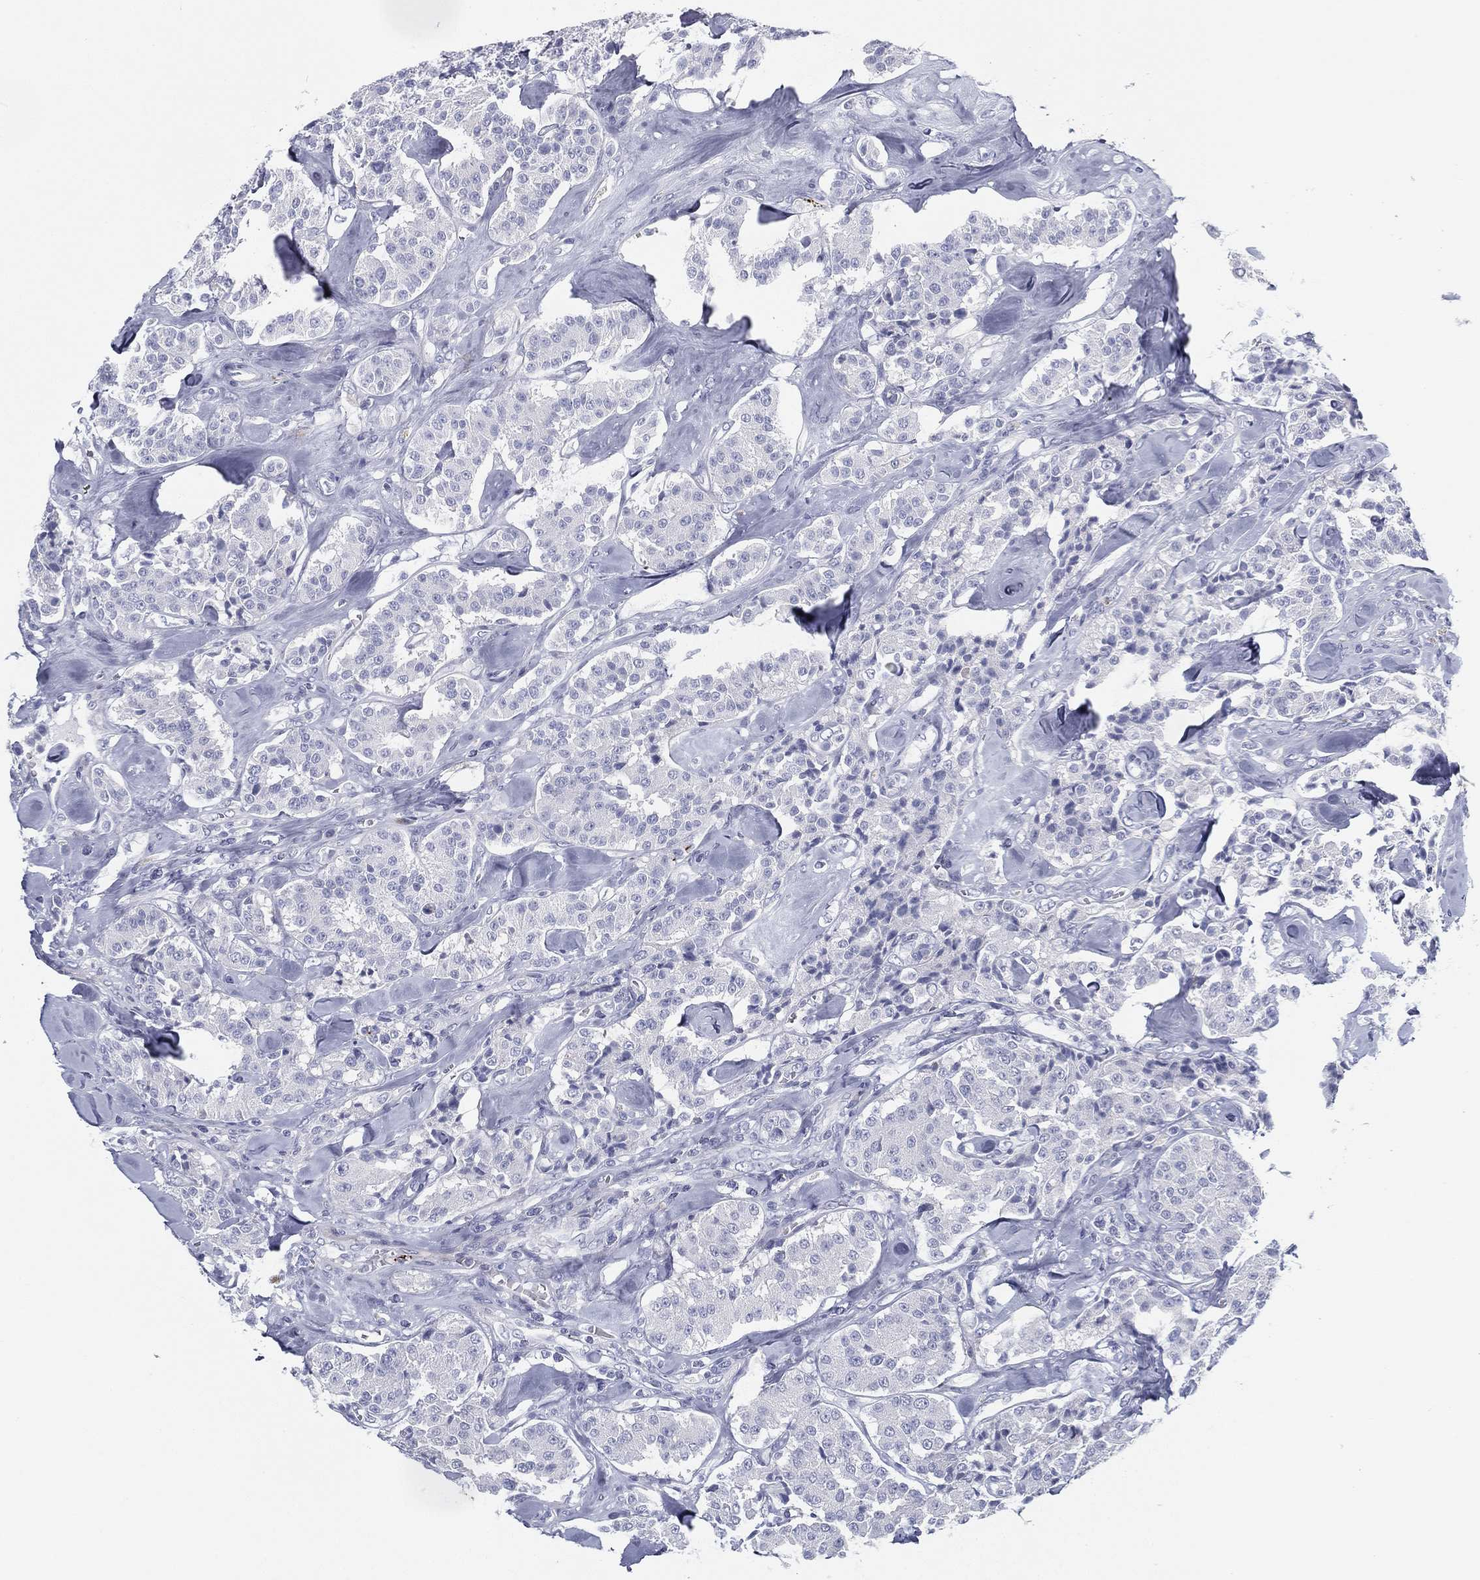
{"staining": {"intensity": "negative", "quantity": "none", "location": "none"}, "tissue": "carcinoid", "cell_type": "Tumor cells", "image_type": "cancer", "snomed": [{"axis": "morphology", "description": "Carcinoid, malignant, NOS"}, {"axis": "topography", "description": "Pancreas"}], "caption": "This photomicrograph is of malignant carcinoid stained with IHC to label a protein in brown with the nuclei are counter-stained blue. There is no staining in tumor cells.", "gene": "SPPL2C", "patient": {"sex": "male", "age": 41}}